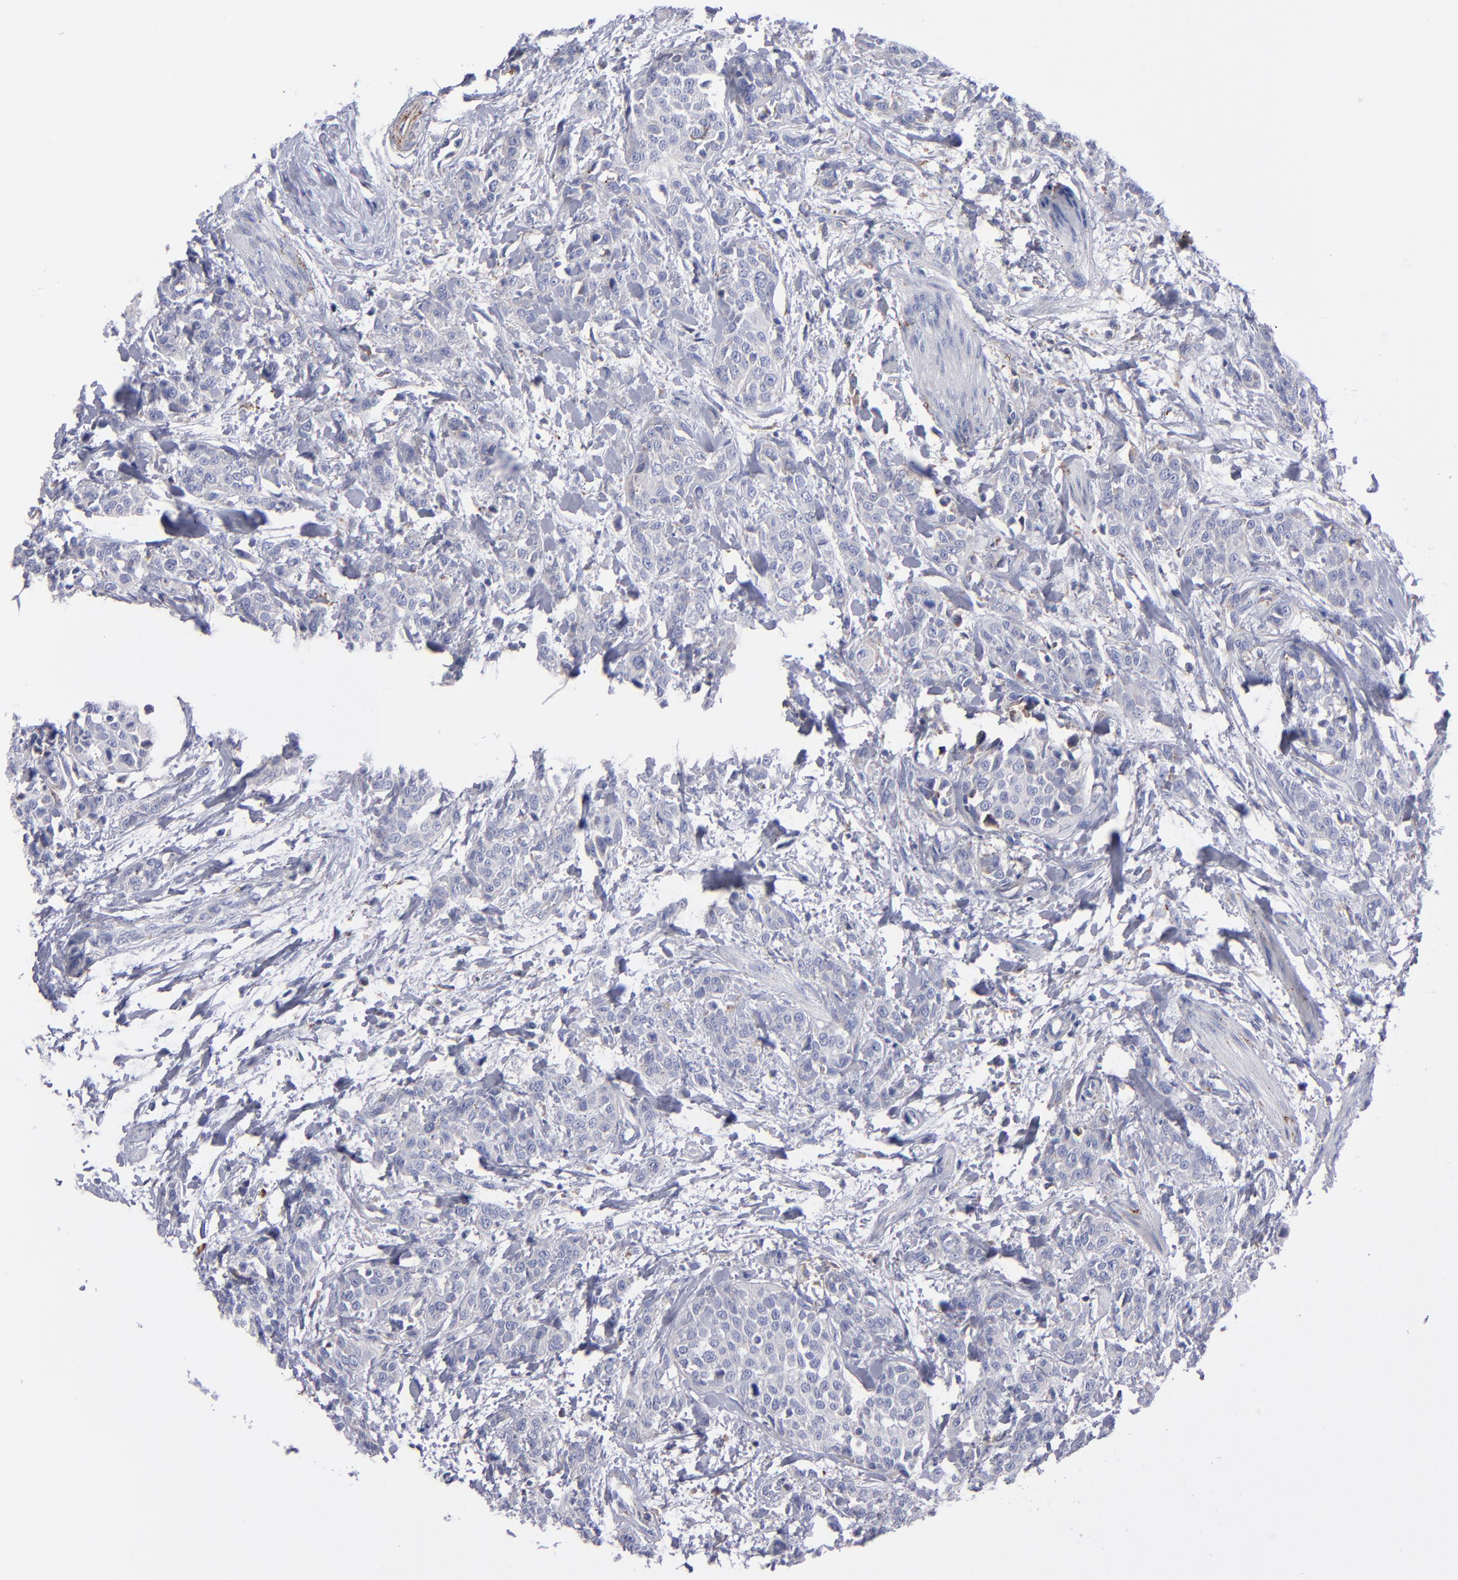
{"staining": {"intensity": "negative", "quantity": "none", "location": "none"}, "tissue": "urothelial cancer", "cell_type": "Tumor cells", "image_type": "cancer", "snomed": [{"axis": "morphology", "description": "Urothelial carcinoma, High grade"}, {"axis": "topography", "description": "Urinary bladder"}], "caption": "A photomicrograph of human urothelial cancer is negative for staining in tumor cells.", "gene": "MFGE8", "patient": {"sex": "male", "age": 56}}